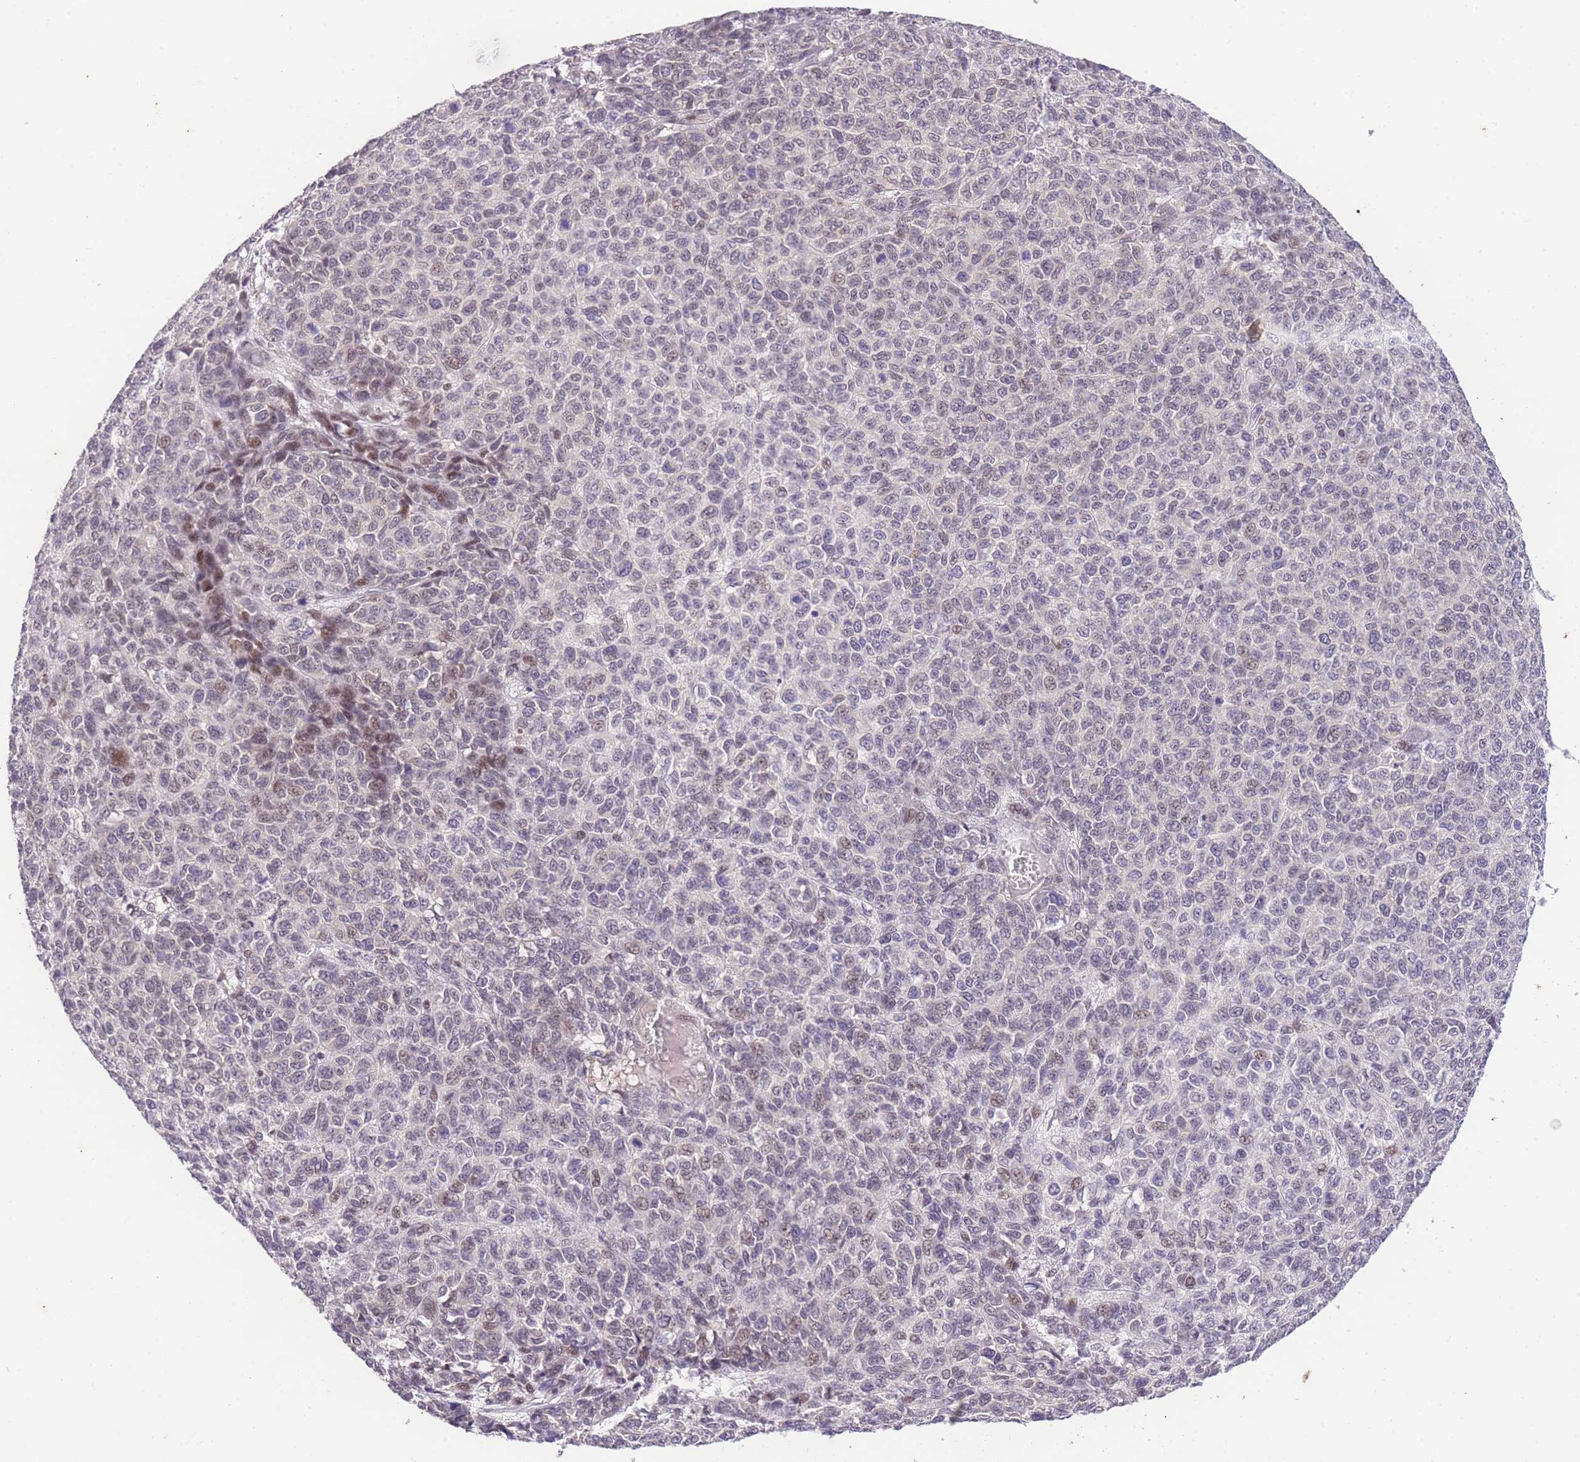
{"staining": {"intensity": "weak", "quantity": "<25%", "location": "nuclear"}, "tissue": "melanoma", "cell_type": "Tumor cells", "image_type": "cancer", "snomed": [{"axis": "morphology", "description": "Malignant melanoma, NOS"}, {"axis": "topography", "description": "Skin"}], "caption": "Tumor cells are negative for protein expression in human malignant melanoma.", "gene": "SLC35F2", "patient": {"sex": "male", "age": 49}}